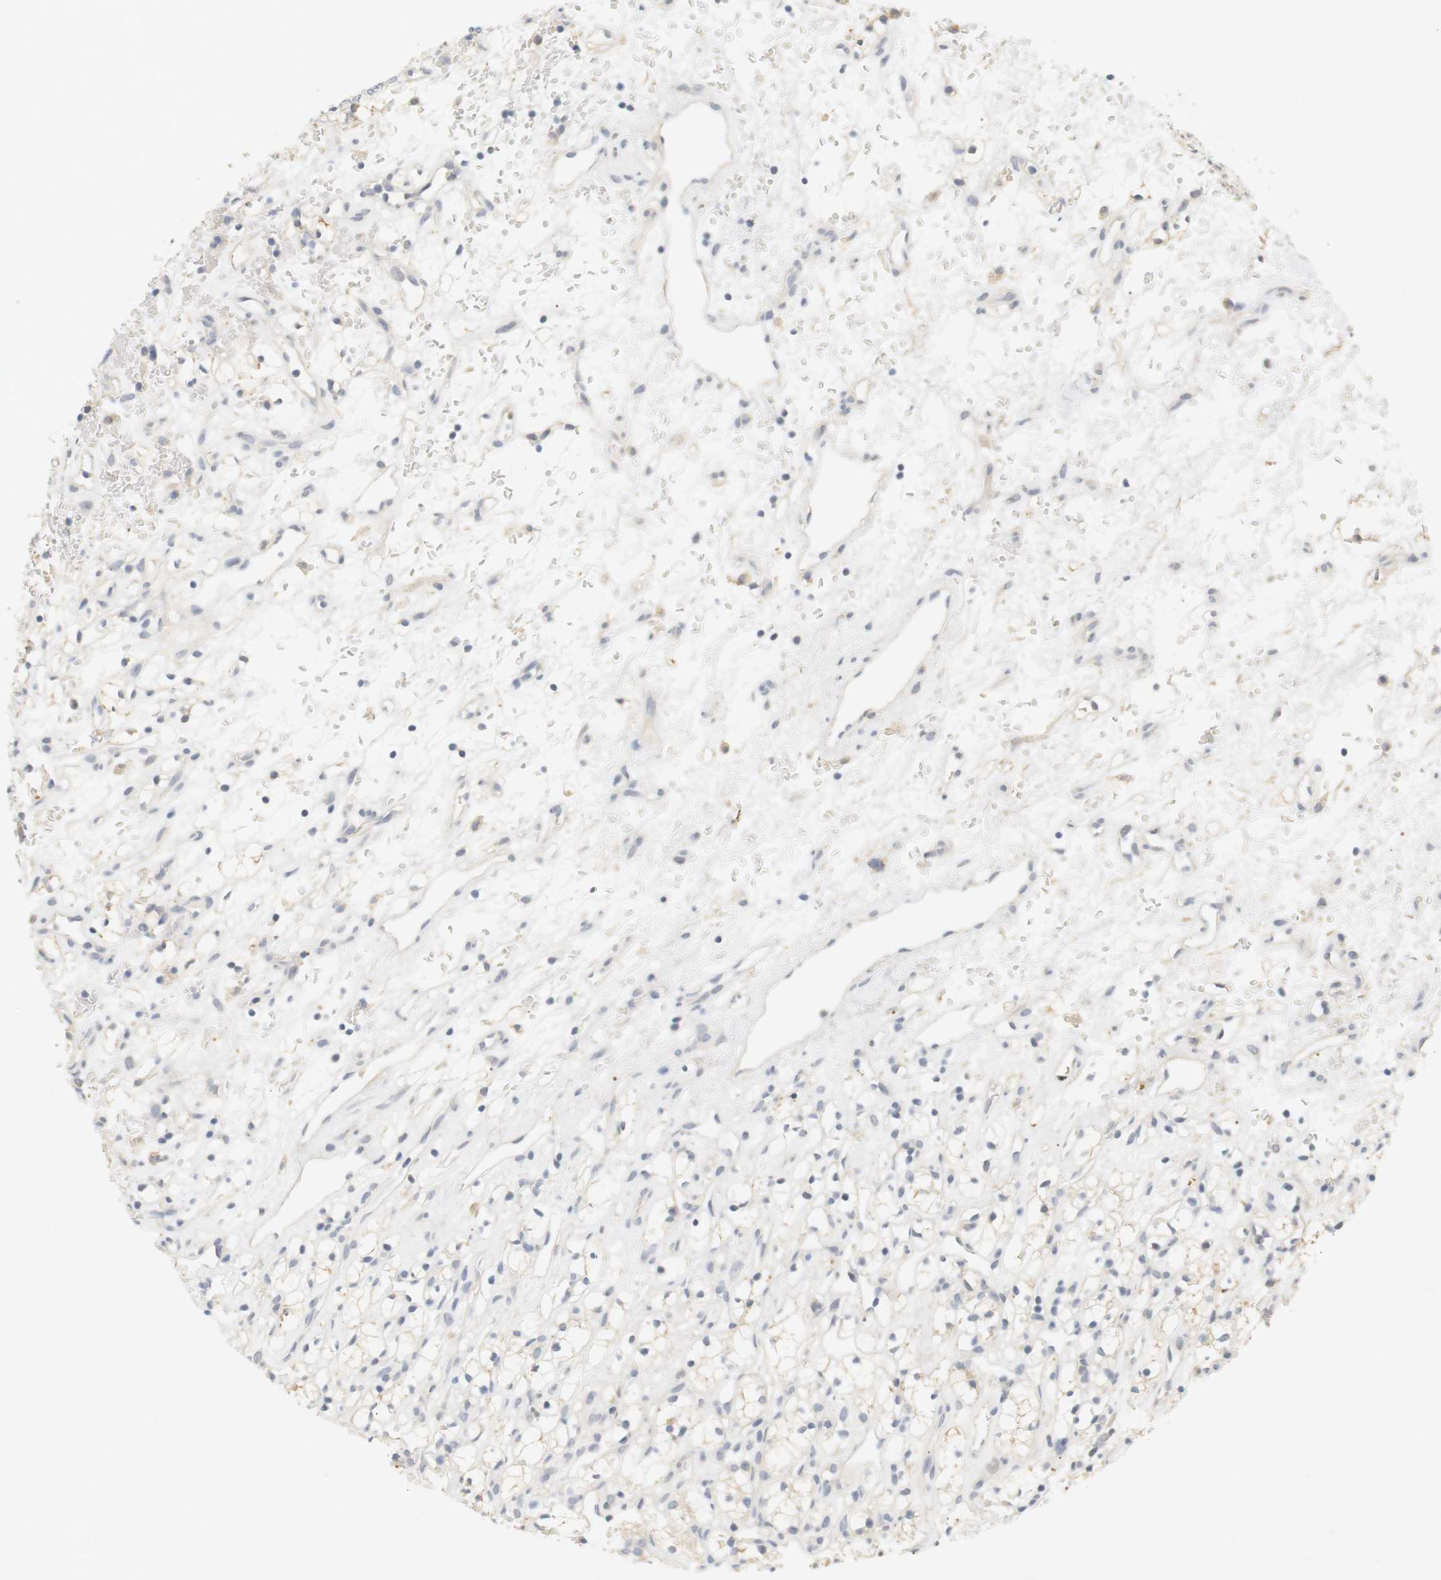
{"staining": {"intensity": "negative", "quantity": "none", "location": "none"}, "tissue": "renal cancer", "cell_type": "Tumor cells", "image_type": "cancer", "snomed": [{"axis": "morphology", "description": "Adenocarcinoma, NOS"}, {"axis": "topography", "description": "Kidney"}], "caption": "This is an immunohistochemistry (IHC) image of human renal adenocarcinoma. There is no positivity in tumor cells.", "gene": "RTN3", "patient": {"sex": "female", "age": 60}}